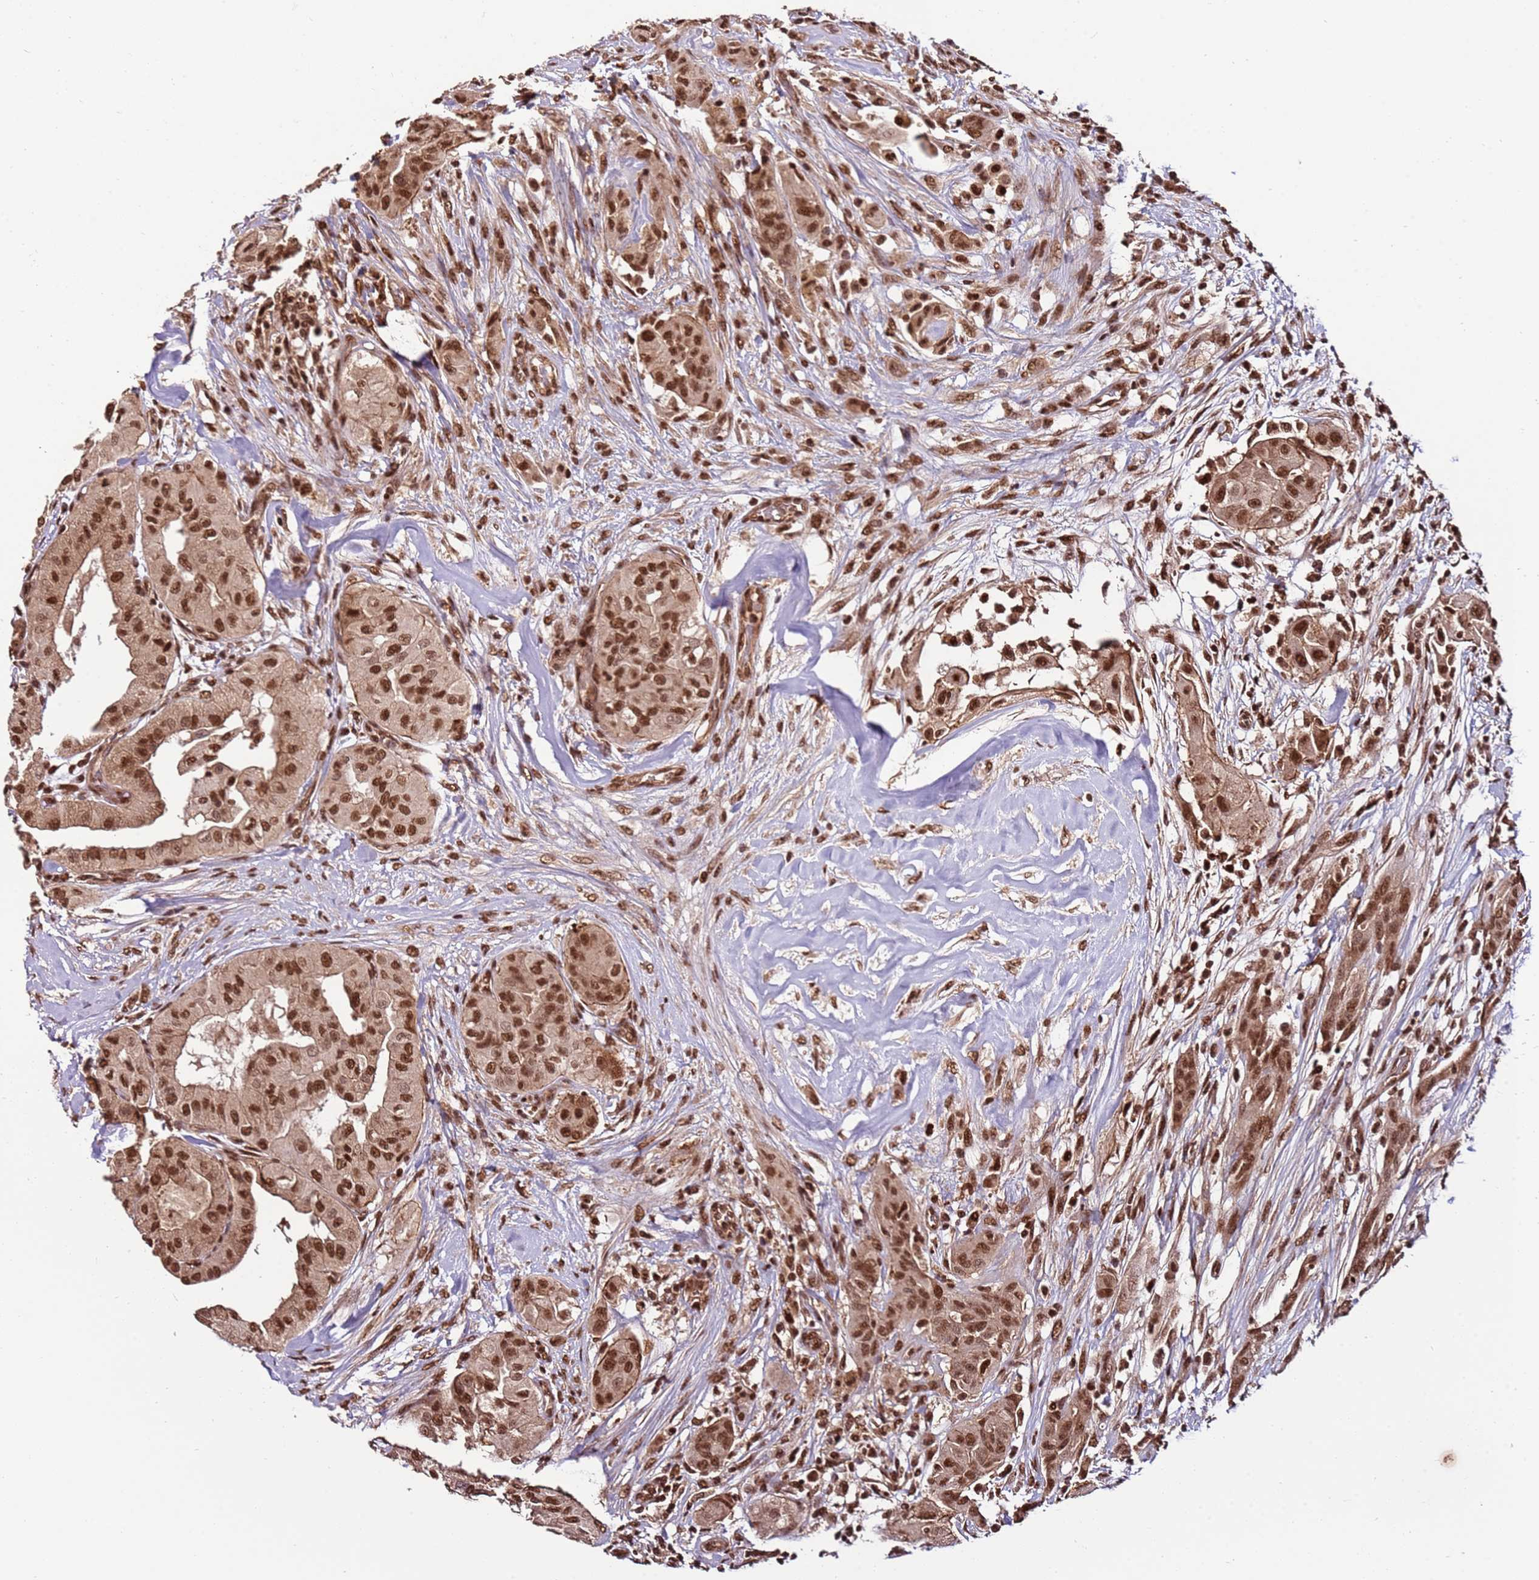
{"staining": {"intensity": "strong", "quantity": ">75%", "location": "nuclear"}, "tissue": "thyroid cancer", "cell_type": "Tumor cells", "image_type": "cancer", "snomed": [{"axis": "morphology", "description": "Papillary adenocarcinoma, NOS"}, {"axis": "topography", "description": "Thyroid gland"}], "caption": "Papillary adenocarcinoma (thyroid) stained for a protein (brown) shows strong nuclear positive expression in about >75% of tumor cells.", "gene": "ZBTB12", "patient": {"sex": "female", "age": 59}}